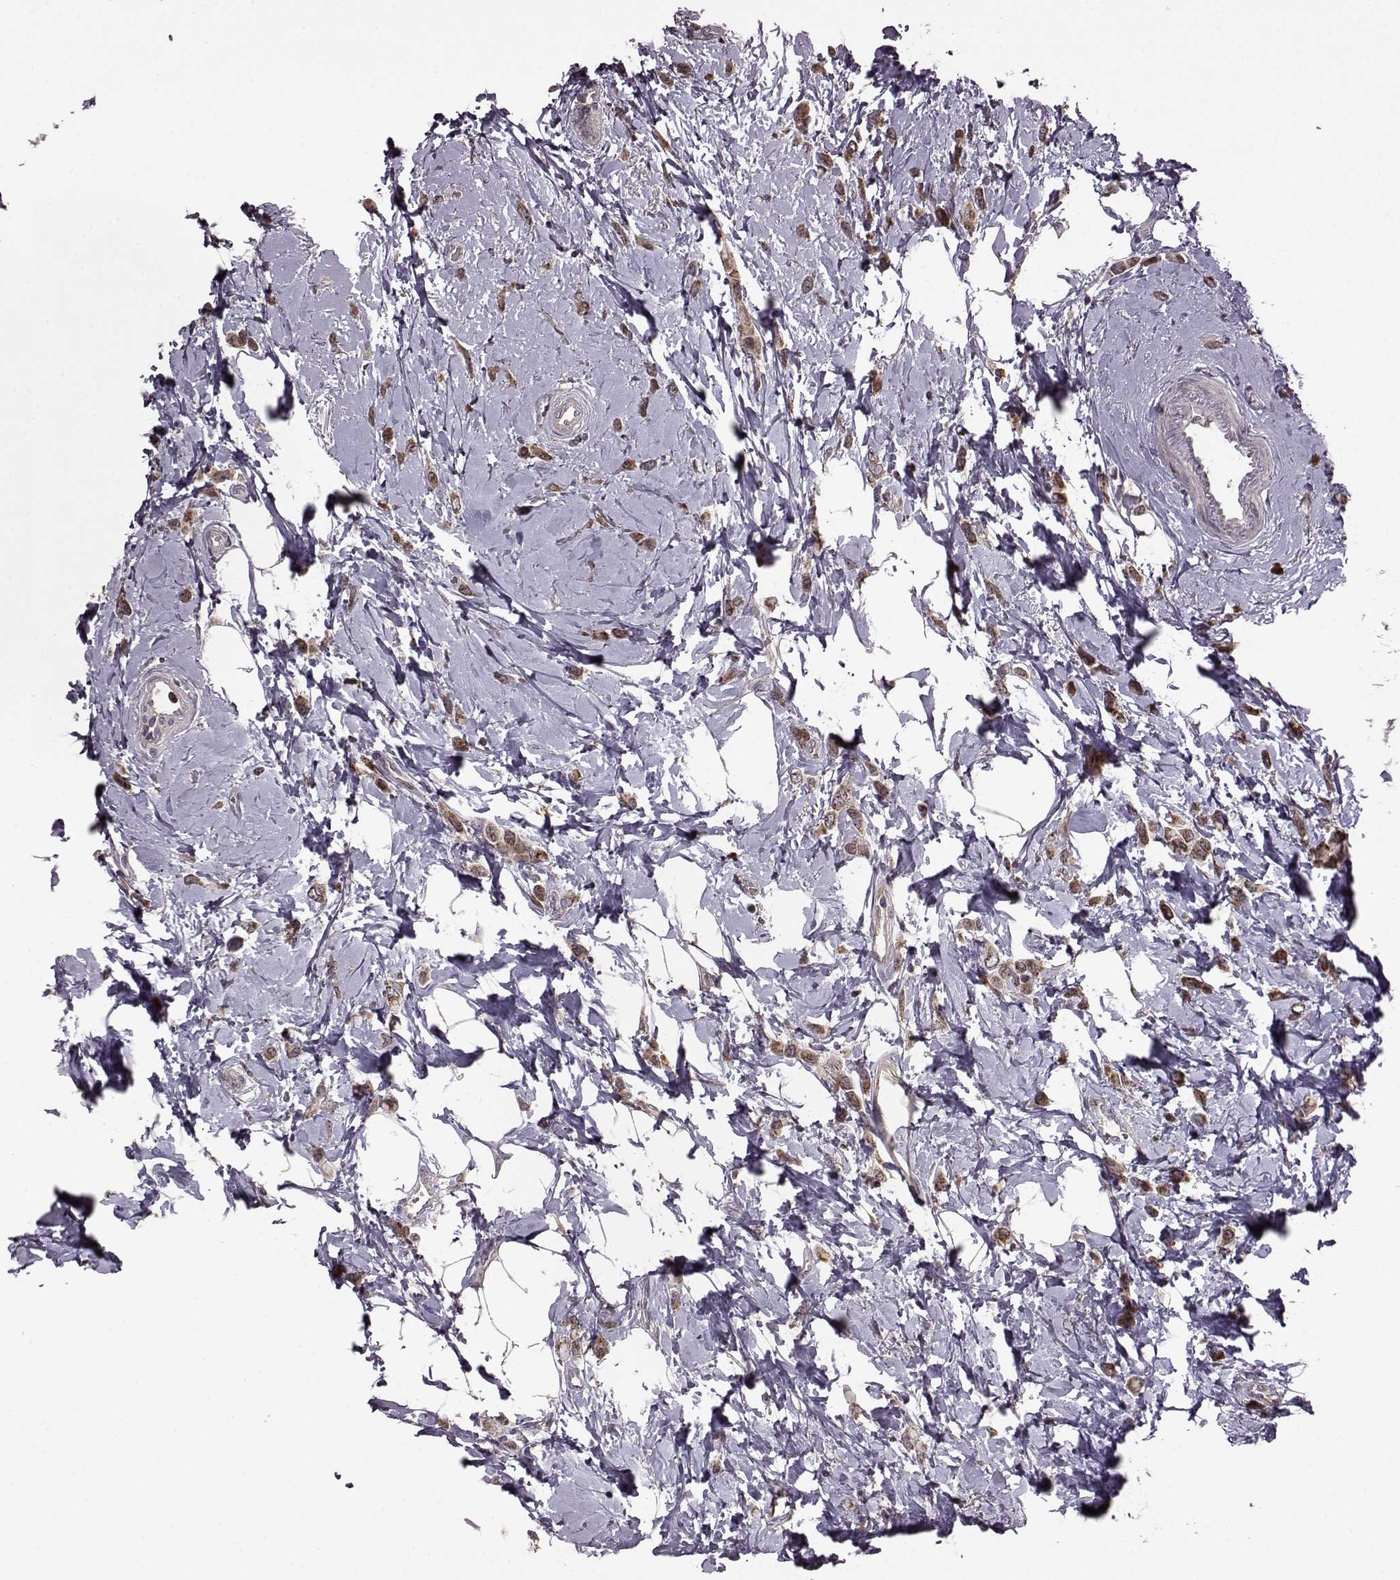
{"staining": {"intensity": "moderate", "quantity": ">75%", "location": "cytoplasmic/membranous"}, "tissue": "breast cancer", "cell_type": "Tumor cells", "image_type": "cancer", "snomed": [{"axis": "morphology", "description": "Lobular carcinoma"}, {"axis": "topography", "description": "Breast"}], "caption": "Approximately >75% of tumor cells in lobular carcinoma (breast) display moderate cytoplasmic/membranous protein expression as visualized by brown immunohistochemical staining.", "gene": "TRMU", "patient": {"sex": "female", "age": 66}}